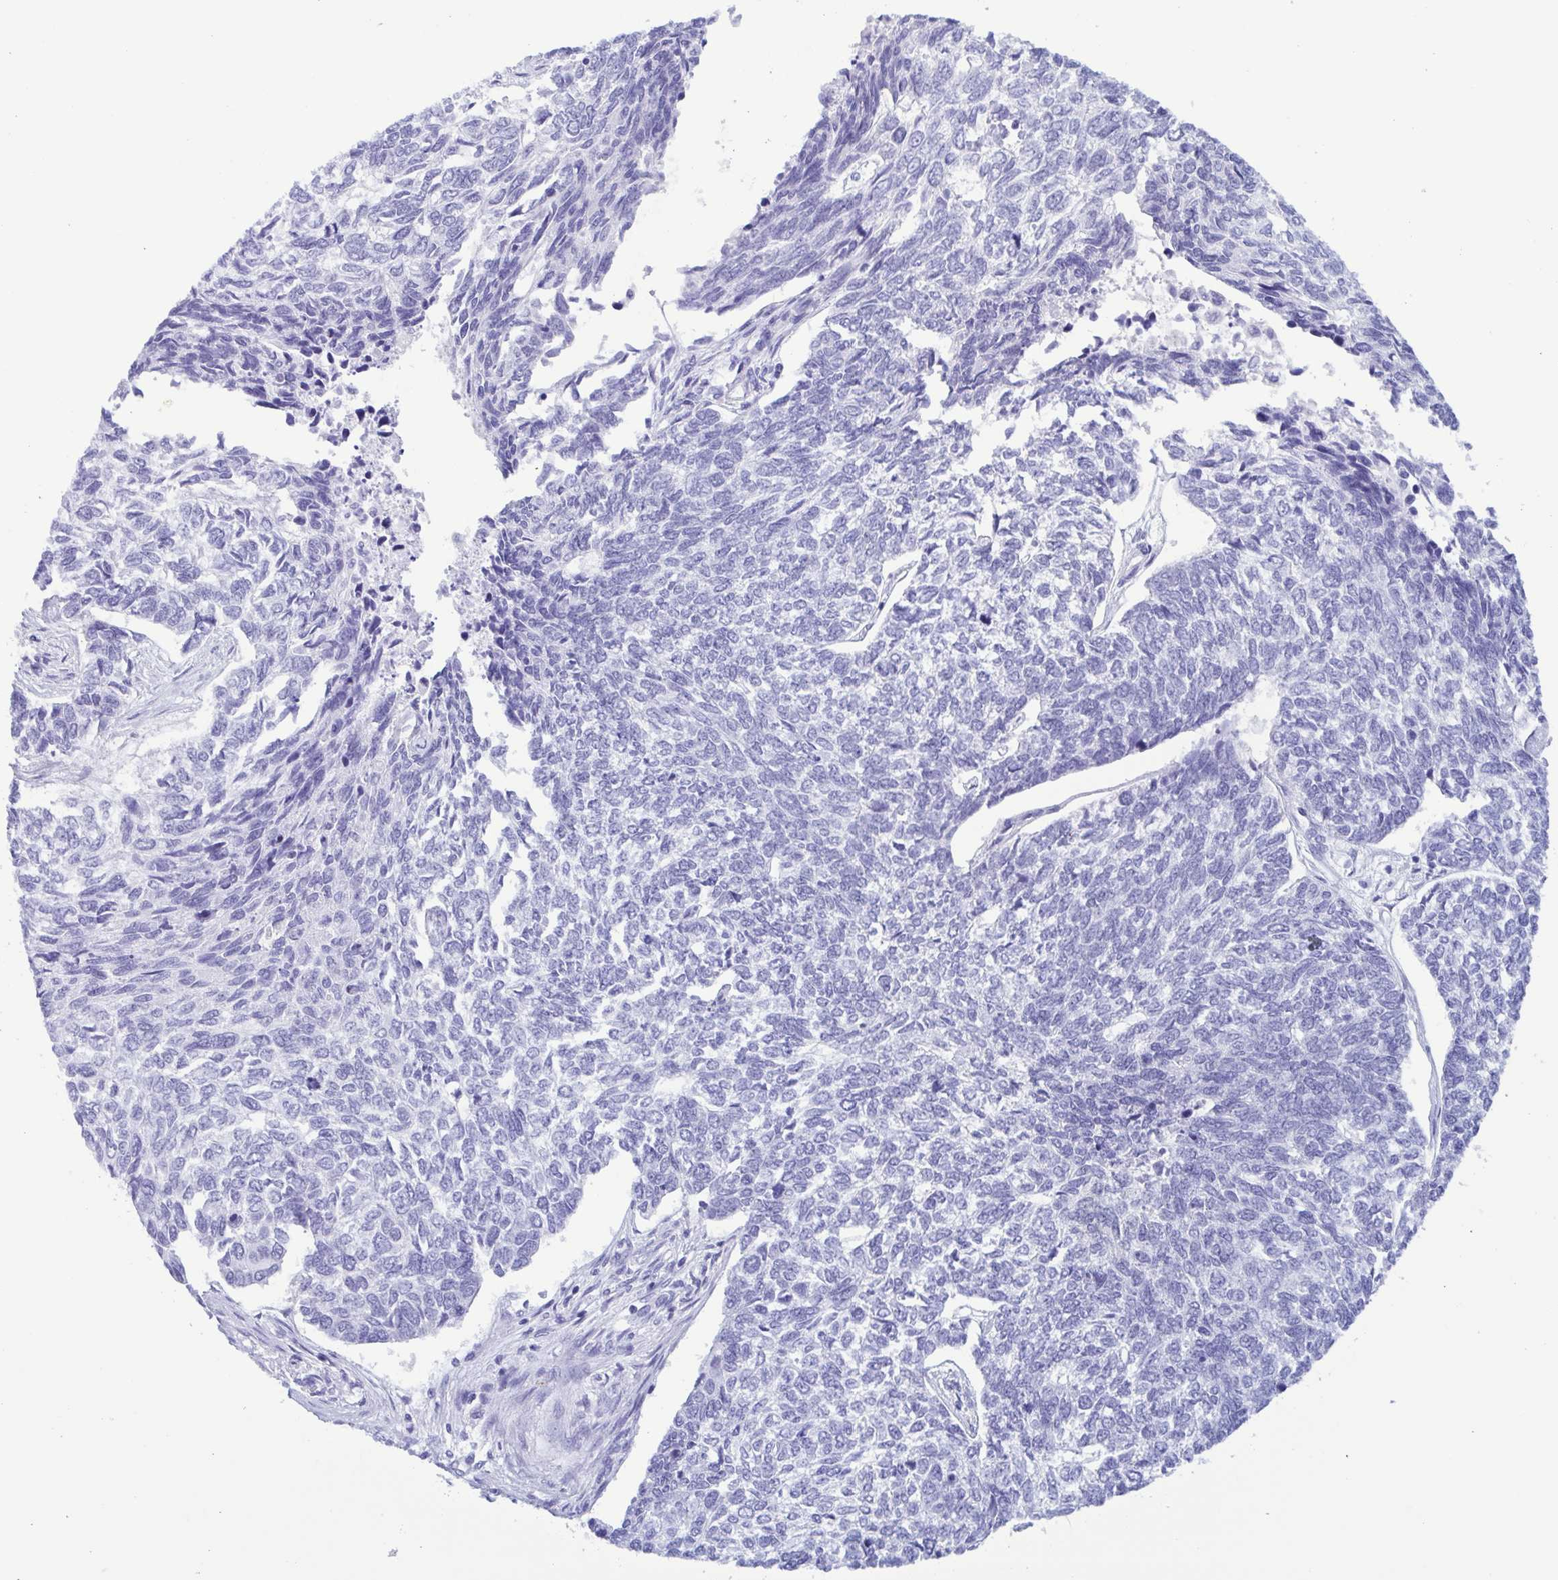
{"staining": {"intensity": "negative", "quantity": "none", "location": "none"}, "tissue": "skin cancer", "cell_type": "Tumor cells", "image_type": "cancer", "snomed": [{"axis": "morphology", "description": "Basal cell carcinoma"}, {"axis": "topography", "description": "Skin"}], "caption": "There is no significant positivity in tumor cells of skin basal cell carcinoma. The staining is performed using DAB brown chromogen with nuclei counter-stained in using hematoxylin.", "gene": "LTF", "patient": {"sex": "female", "age": 65}}